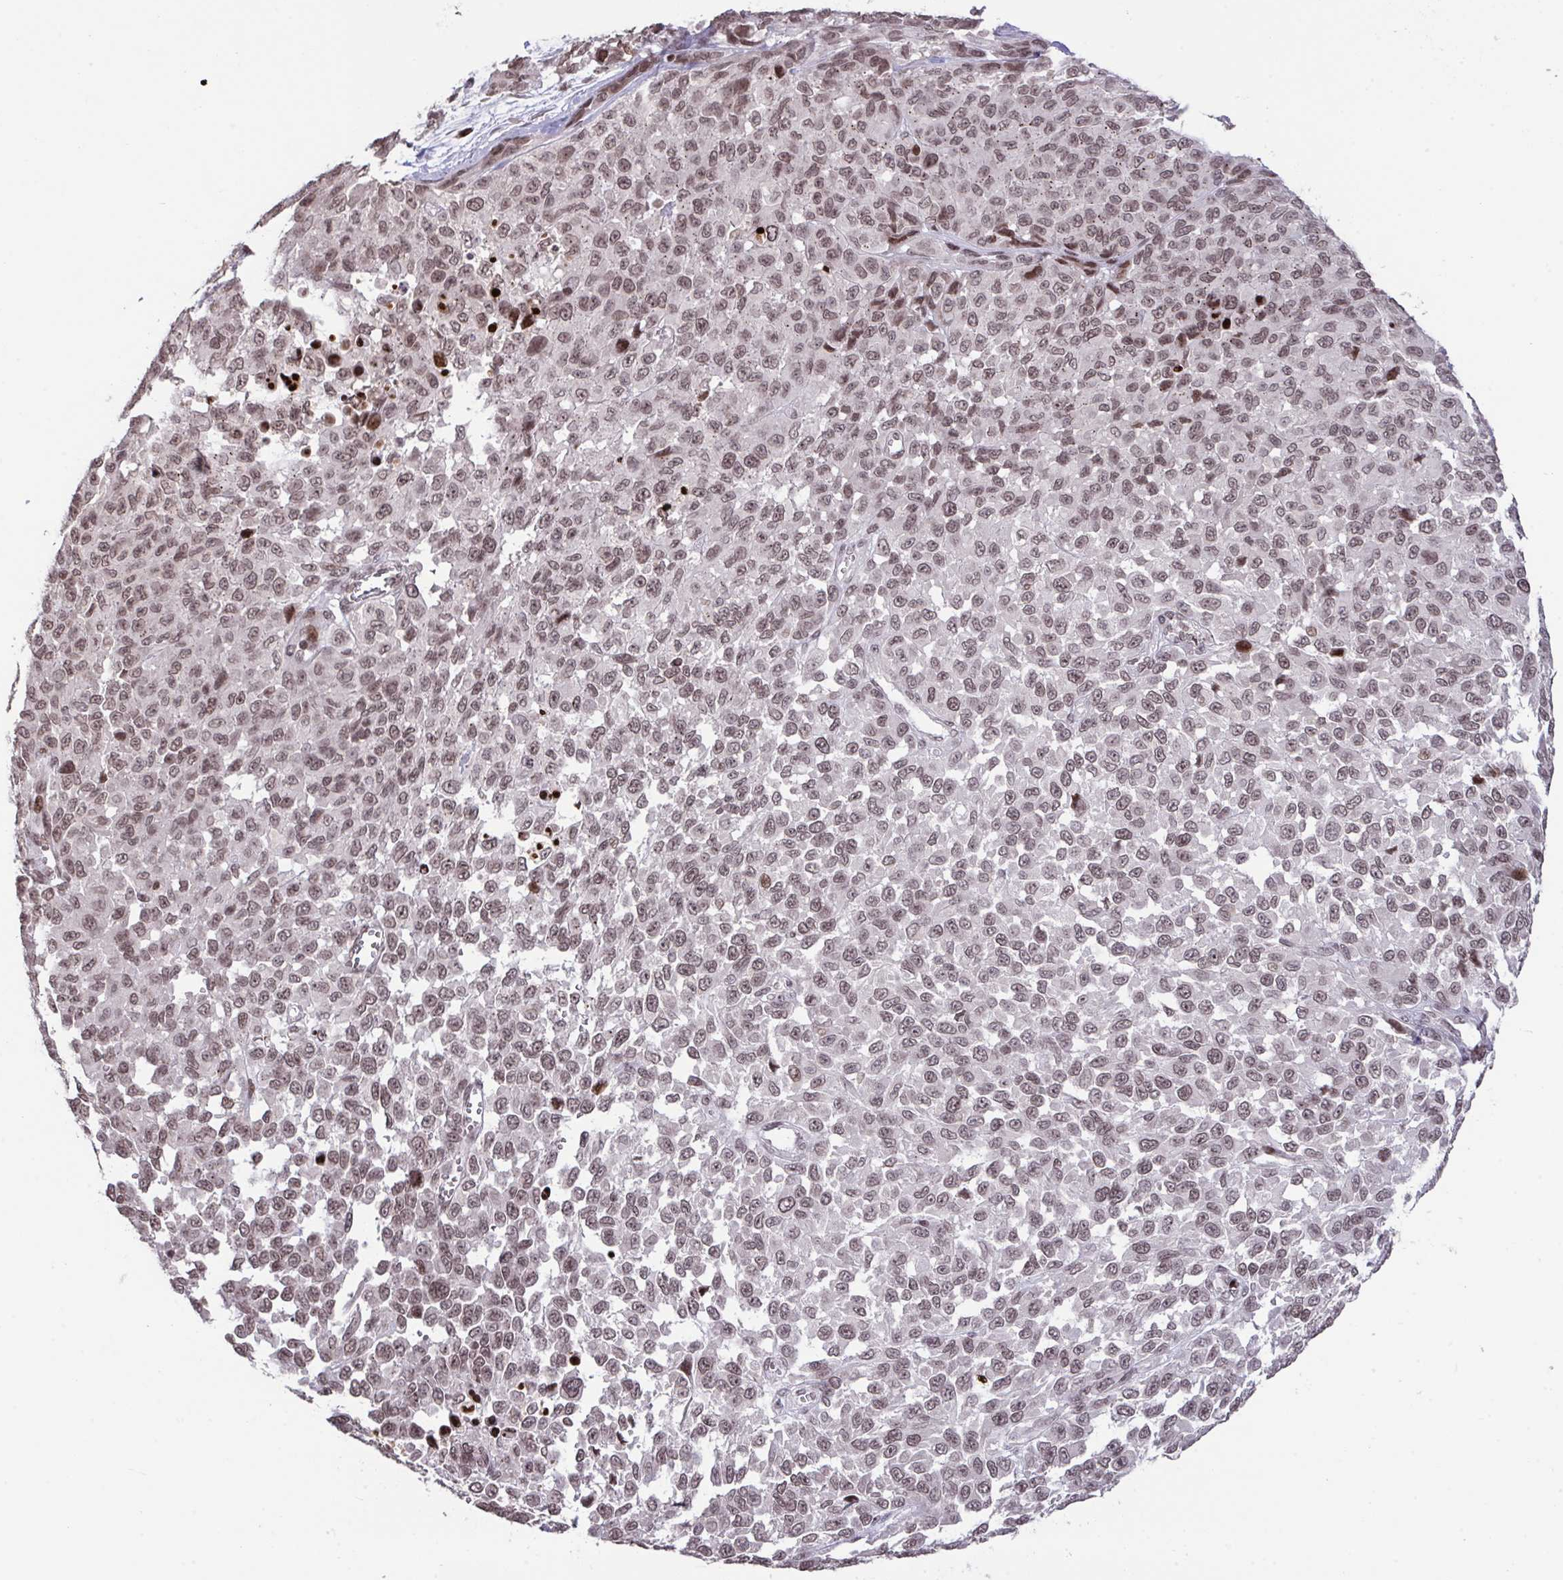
{"staining": {"intensity": "weak", "quantity": ">75%", "location": "nuclear"}, "tissue": "melanoma", "cell_type": "Tumor cells", "image_type": "cancer", "snomed": [{"axis": "morphology", "description": "Malignant melanoma, NOS"}, {"axis": "topography", "description": "Skin"}], "caption": "IHC (DAB (3,3'-diaminobenzidine)) staining of melanoma exhibits weak nuclear protein expression in approximately >75% of tumor cells.", "gene": "NIP7", "patient": {"sex": "male", "age": 62}}